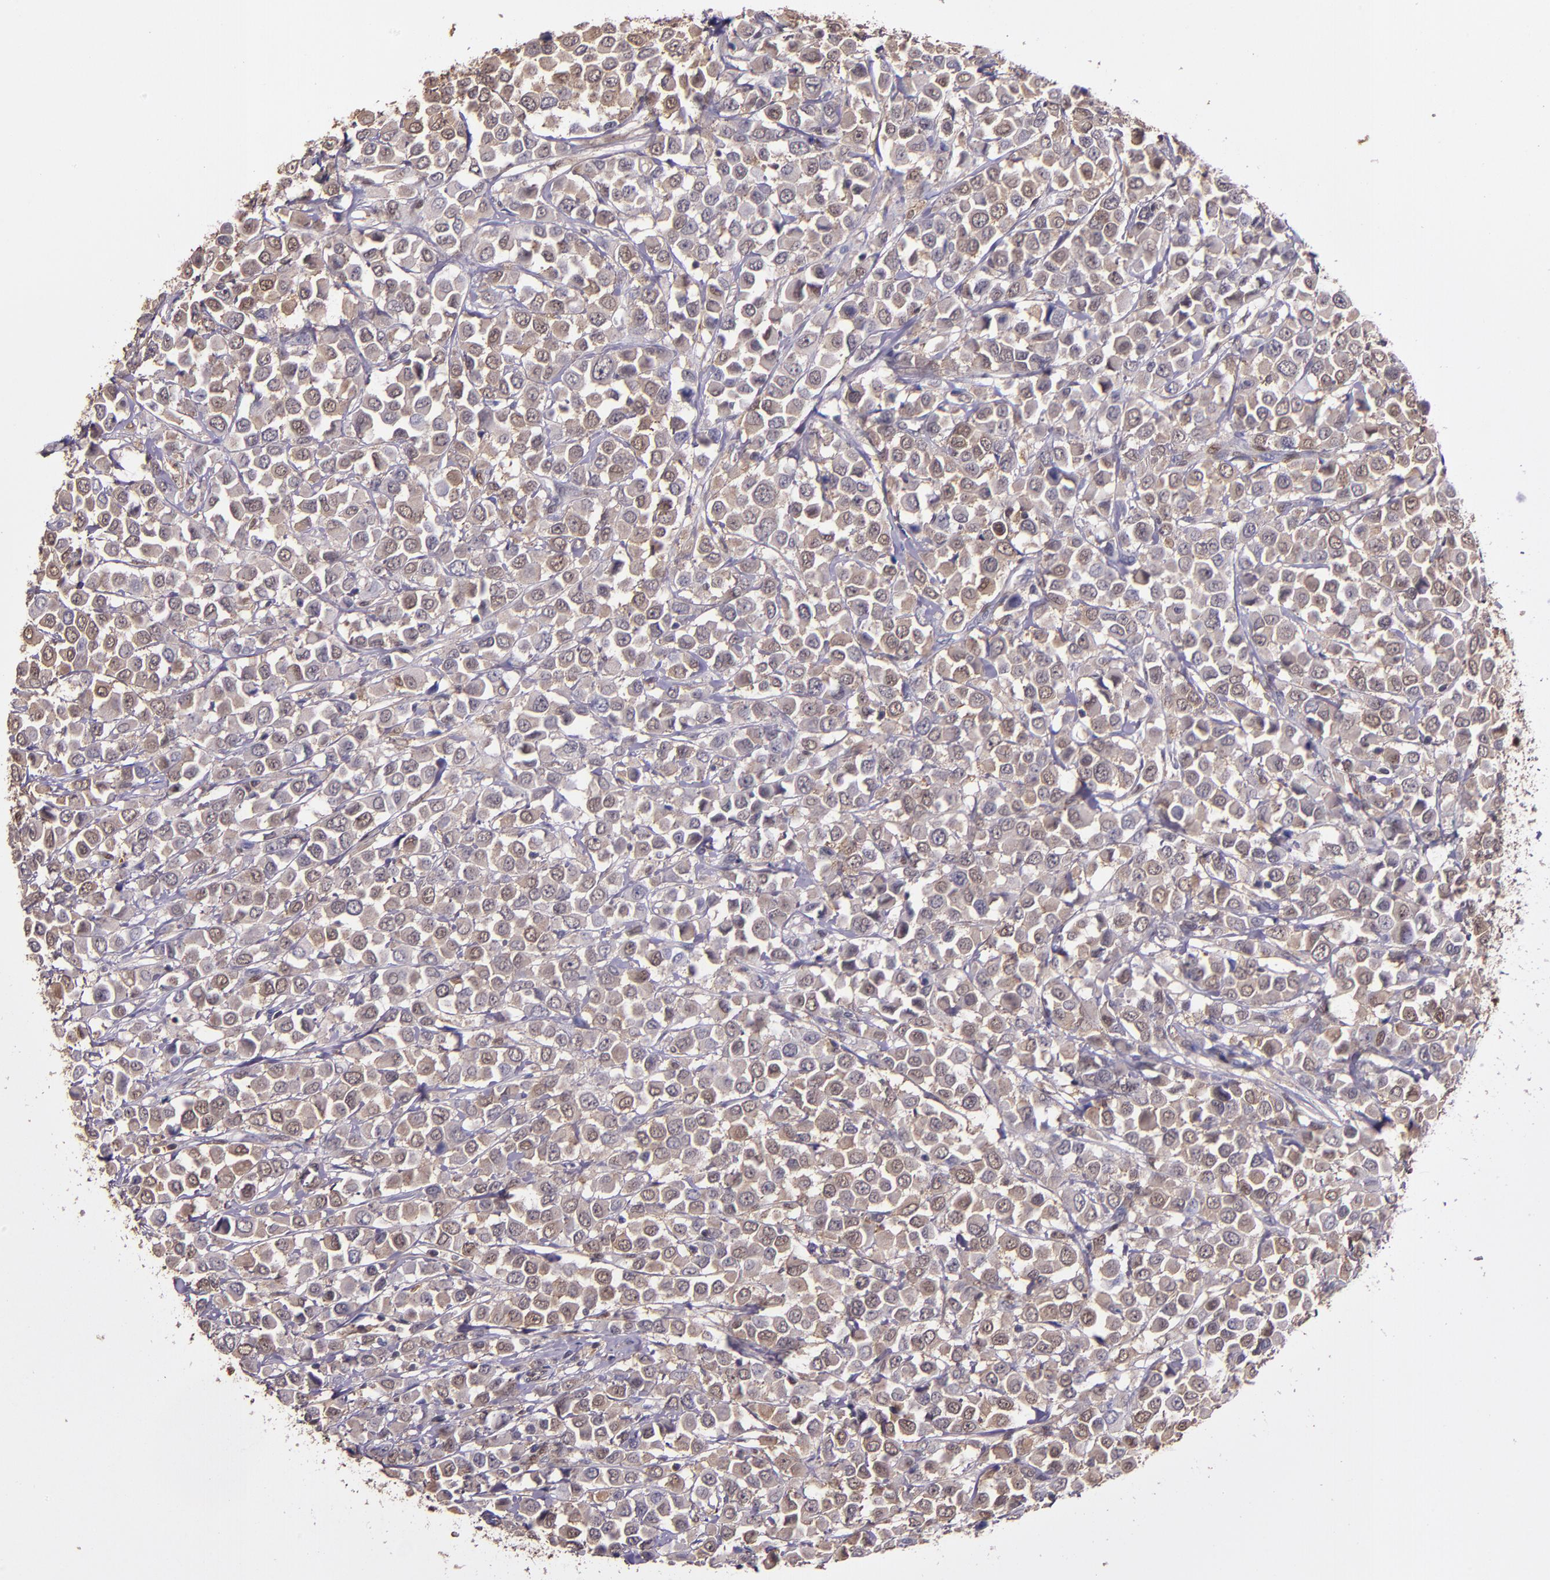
{"staining": {"intensity": "weak", "quantity": ">75%", "location": "cytoplasmic/membranous,nuclear"}, "tissue": "breast cancer", "cell_type": "Tumor cells", "image_type": "cancer", "snomed": [{"axis": "morphology", "description": "Duct carcinoma"}, {"axis": "topography", "description": "Breast"}], "caption": "DAB immunohistochemical staining of breast cancer (invasive ductal carcinoma) displays weak cytoplasmic/membranous and nuclear protein staining in approximately >75% of tumor cells. The staining was performed using DAB (3,3'-diaminobenzidine), with brown indicating positive protein expression. Nuclei are stained blue with hematoxylin.", "gene": "STAT6", "patient": {"sex": "female", "age": 61}}